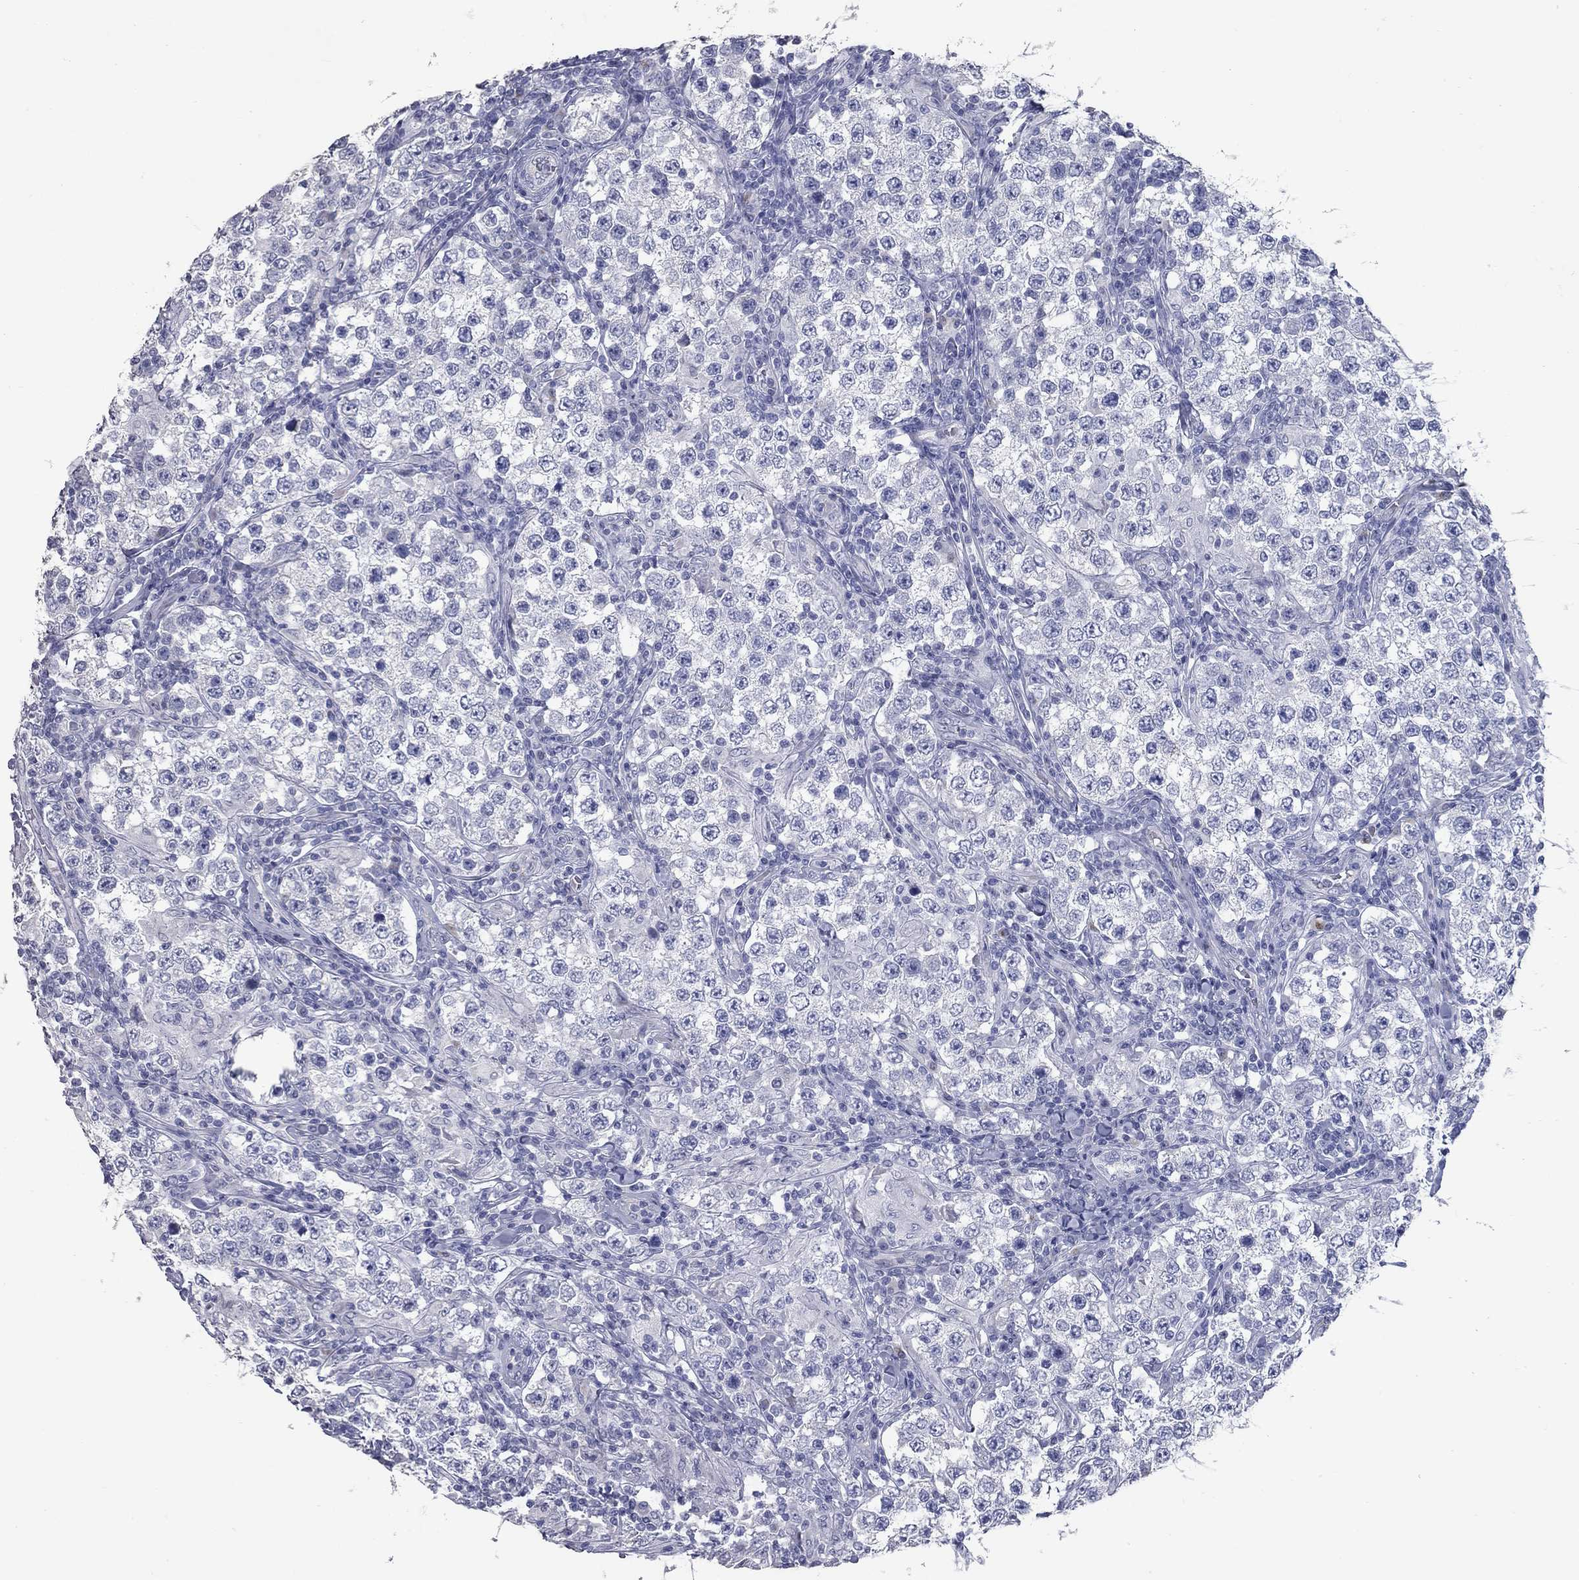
{"staining": {"intensity": "negative", "quantity": "none", "location": "none"}, "tissue": "testis cancer", "cell_type": "Tumor cells", "image_type": "cancer", "snomed": [{"axis": "morphology", "description": "Seminoma, NOS"}, {"axis": "morphology", "description": "Carcinoma, Embryonal, NOS"}, {"axis": "topography", "description": "Testis"}], "caption": "Human testis cancer (embryonal carcinoma) stained for a protein using IHC exhibits no staining in tumor cells.", "gene": "TAC1", "patient": {"sex": "male", "age": 41}}